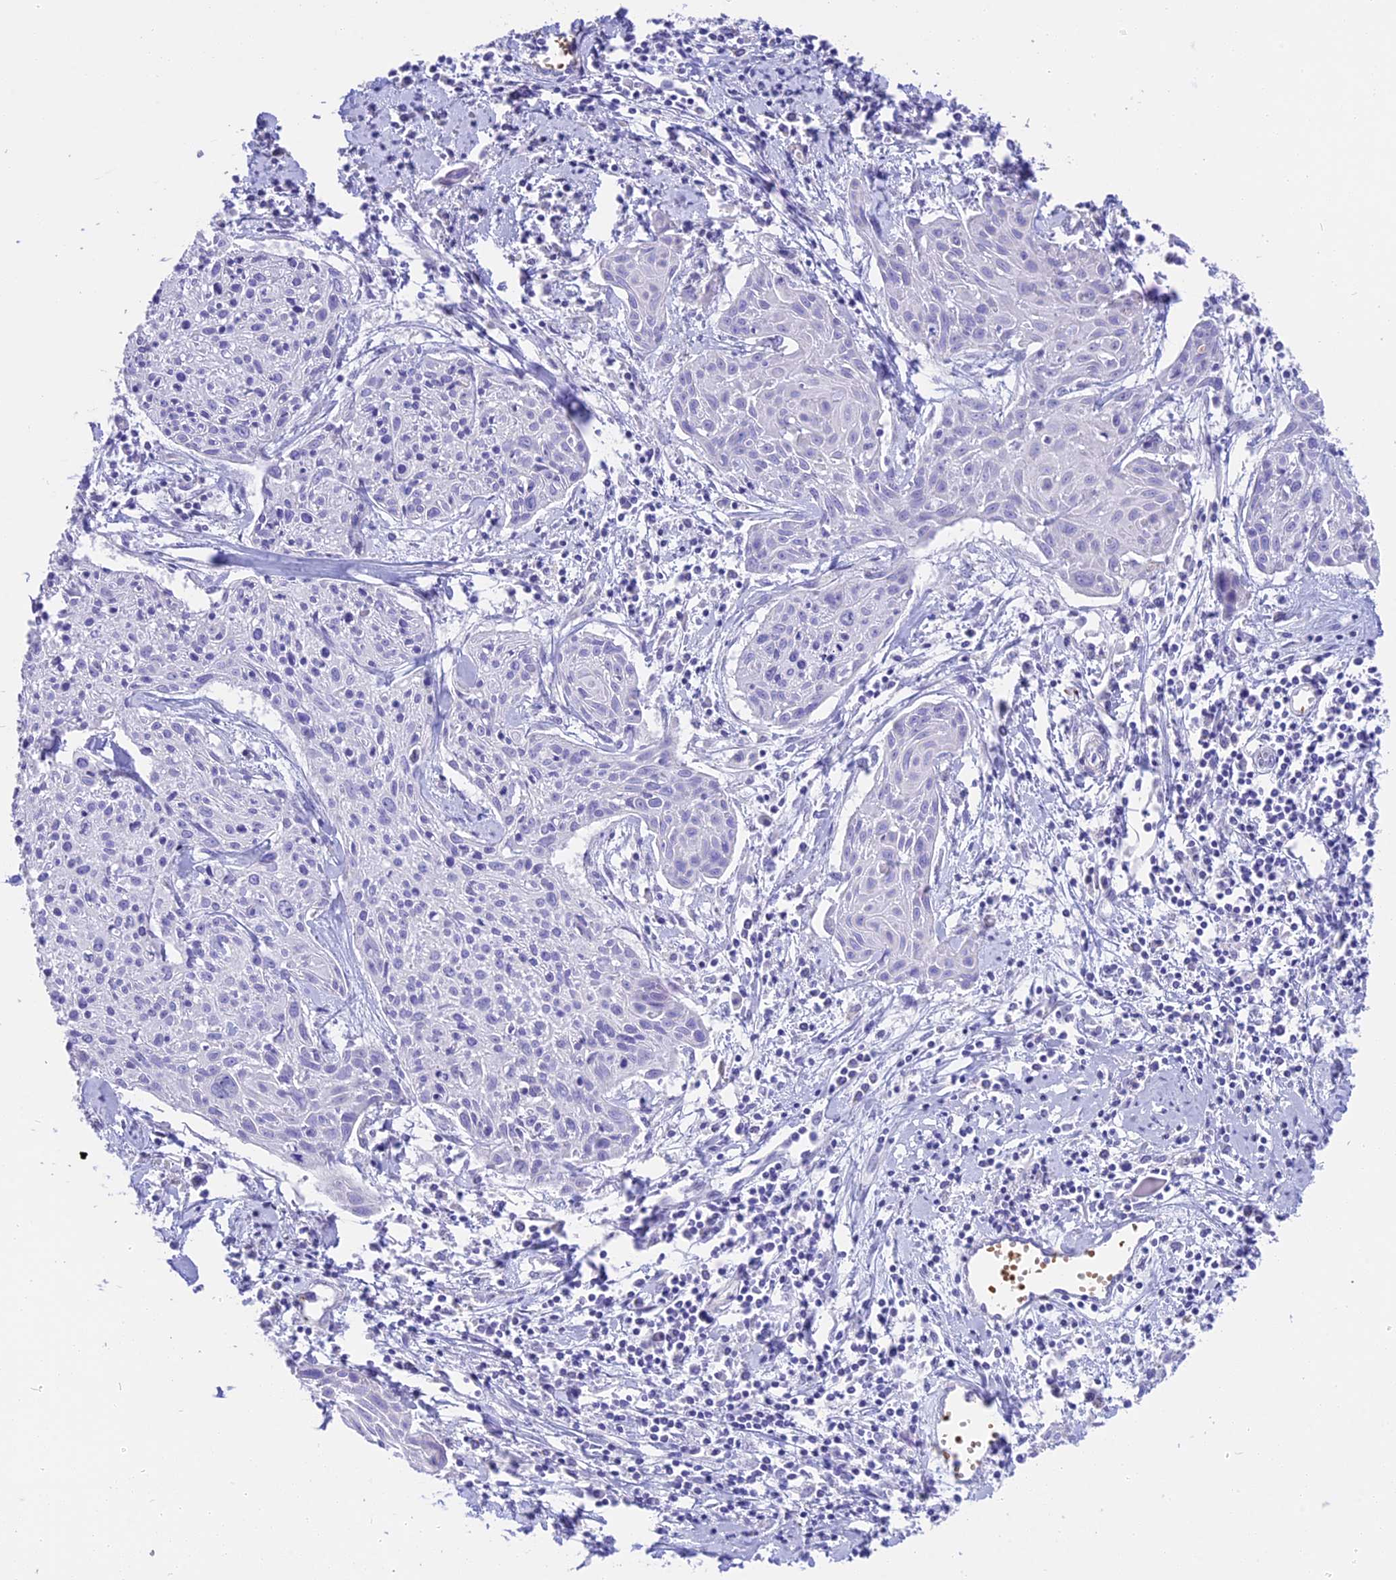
{"staining": {"intensity": "negative", "quantity": "none", "location": "none"}, "tissue": "cervical cancer", "cell_type": "Tumor cells", "image_type": "cancer", "snomed": [{"axis": "morphology", "description": "Squamous cell carcinoma, NOS"}, {"axis": "topography", "description": "Cervix"}], "caption": "This is an immunohistochemistry (IHC) photomicrograph of human cervical squamous cell carcinoma. There is no staining in tumor cells.", "gene": "TNNC2", "patient": {"sex": "female", "age": 51}}